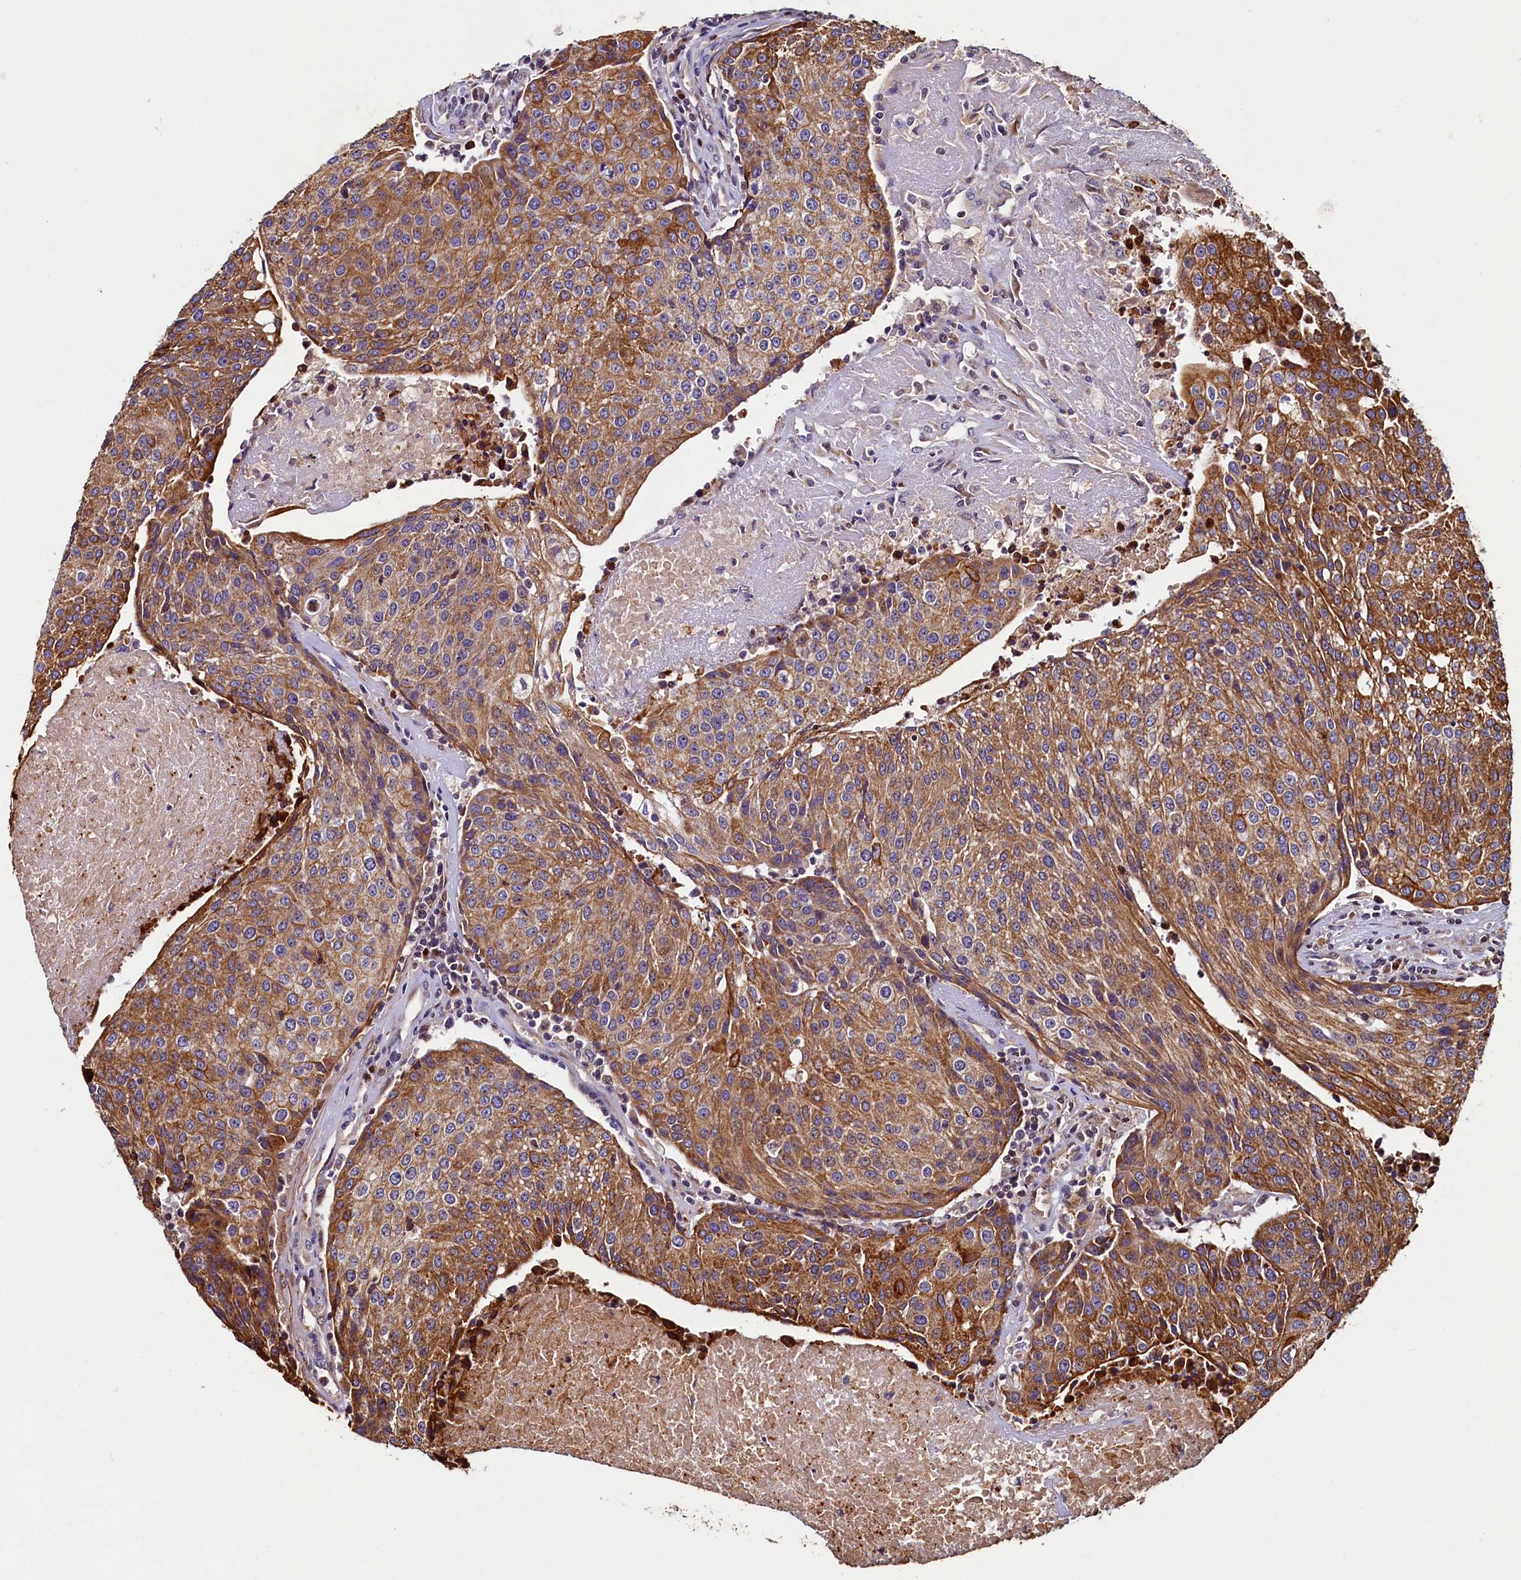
{"staining": {"intensity": "moderate", "quantity": ">75%", "location": "cytoplasmic/membranous"}, "tissue": "urothelial cancer", "cell_type": "Tumor cells", "image_type": "cancer", "snomed": [{"axis": "morphology", "description": "Urothelial carcinoma, High grade"}, {"axis": "topography", "description": "Urinary bladder"}], "caption": "Protein staining of urothelial cancer tissue displays moderate cytoplasmic/membranous staining in approximately >75% of tumor cells.", "gene": "NCKAP5L", "patient": {"sex": "female", "age": 85}}